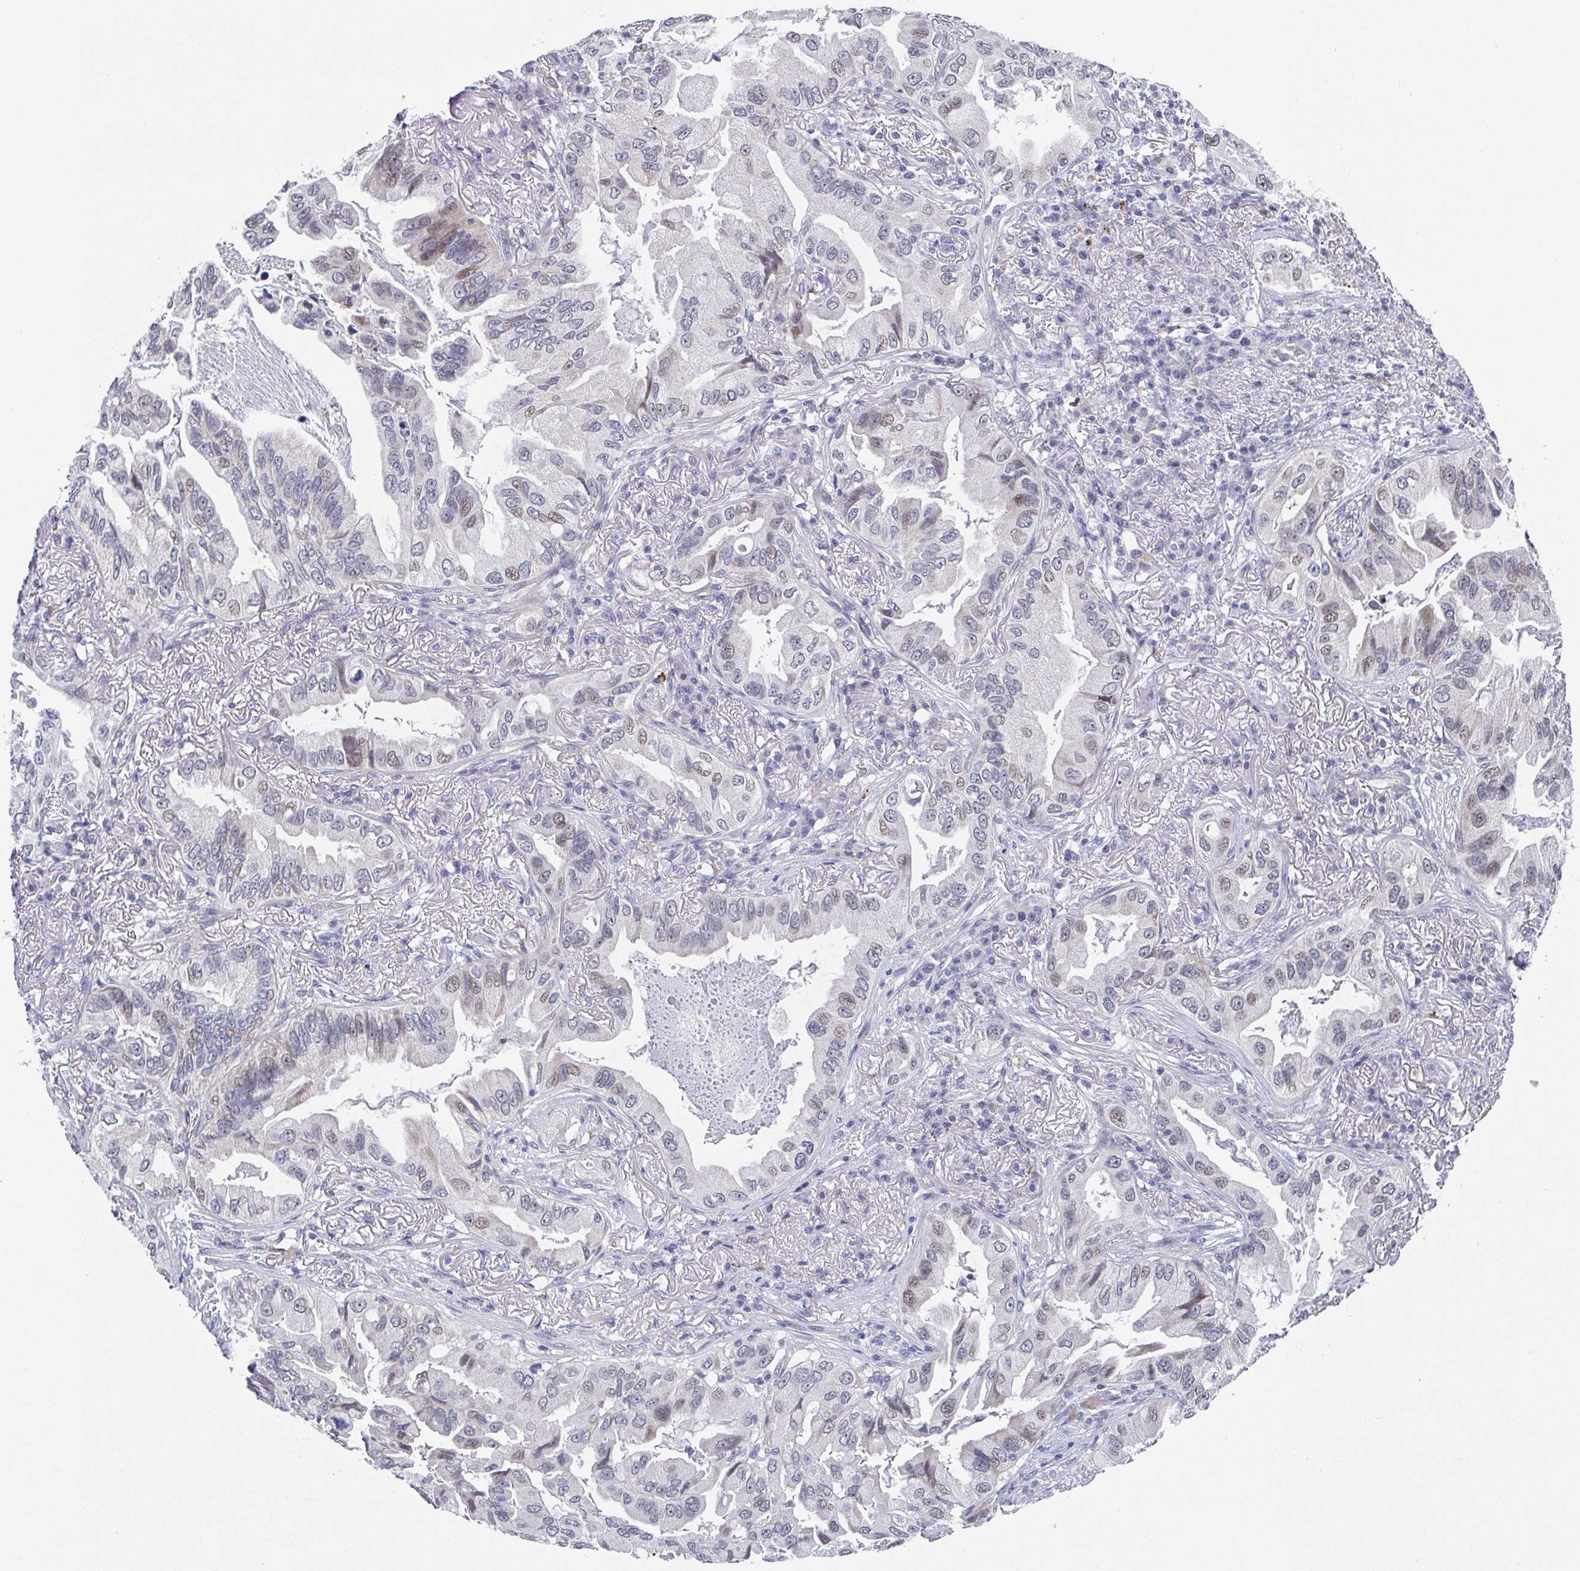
{"staining": {"intensity": "moderate", "quantity": "<25%", "location": "nuclear"}, "tissue": "lung cancer", "cell_type": "Tumor cells", "image_type": "cancer", "snomed": [{"axis": "morphology", "description": "Adenocarcinoma, NOS"}, {"axis": "topography", "description": "Lung"}], "caption": "Immunohistochemistry of adenocarcinoma (lung) exhibits low levels of moderate nuclear positivity in about <25% of tumor cells. The staining was performed using DAB, with brown indicating positive protein expression. Nuclei are stained blue with hematoxylin.", "gene": "NCF1", "patient": {"sex": "female", "age": 69}}